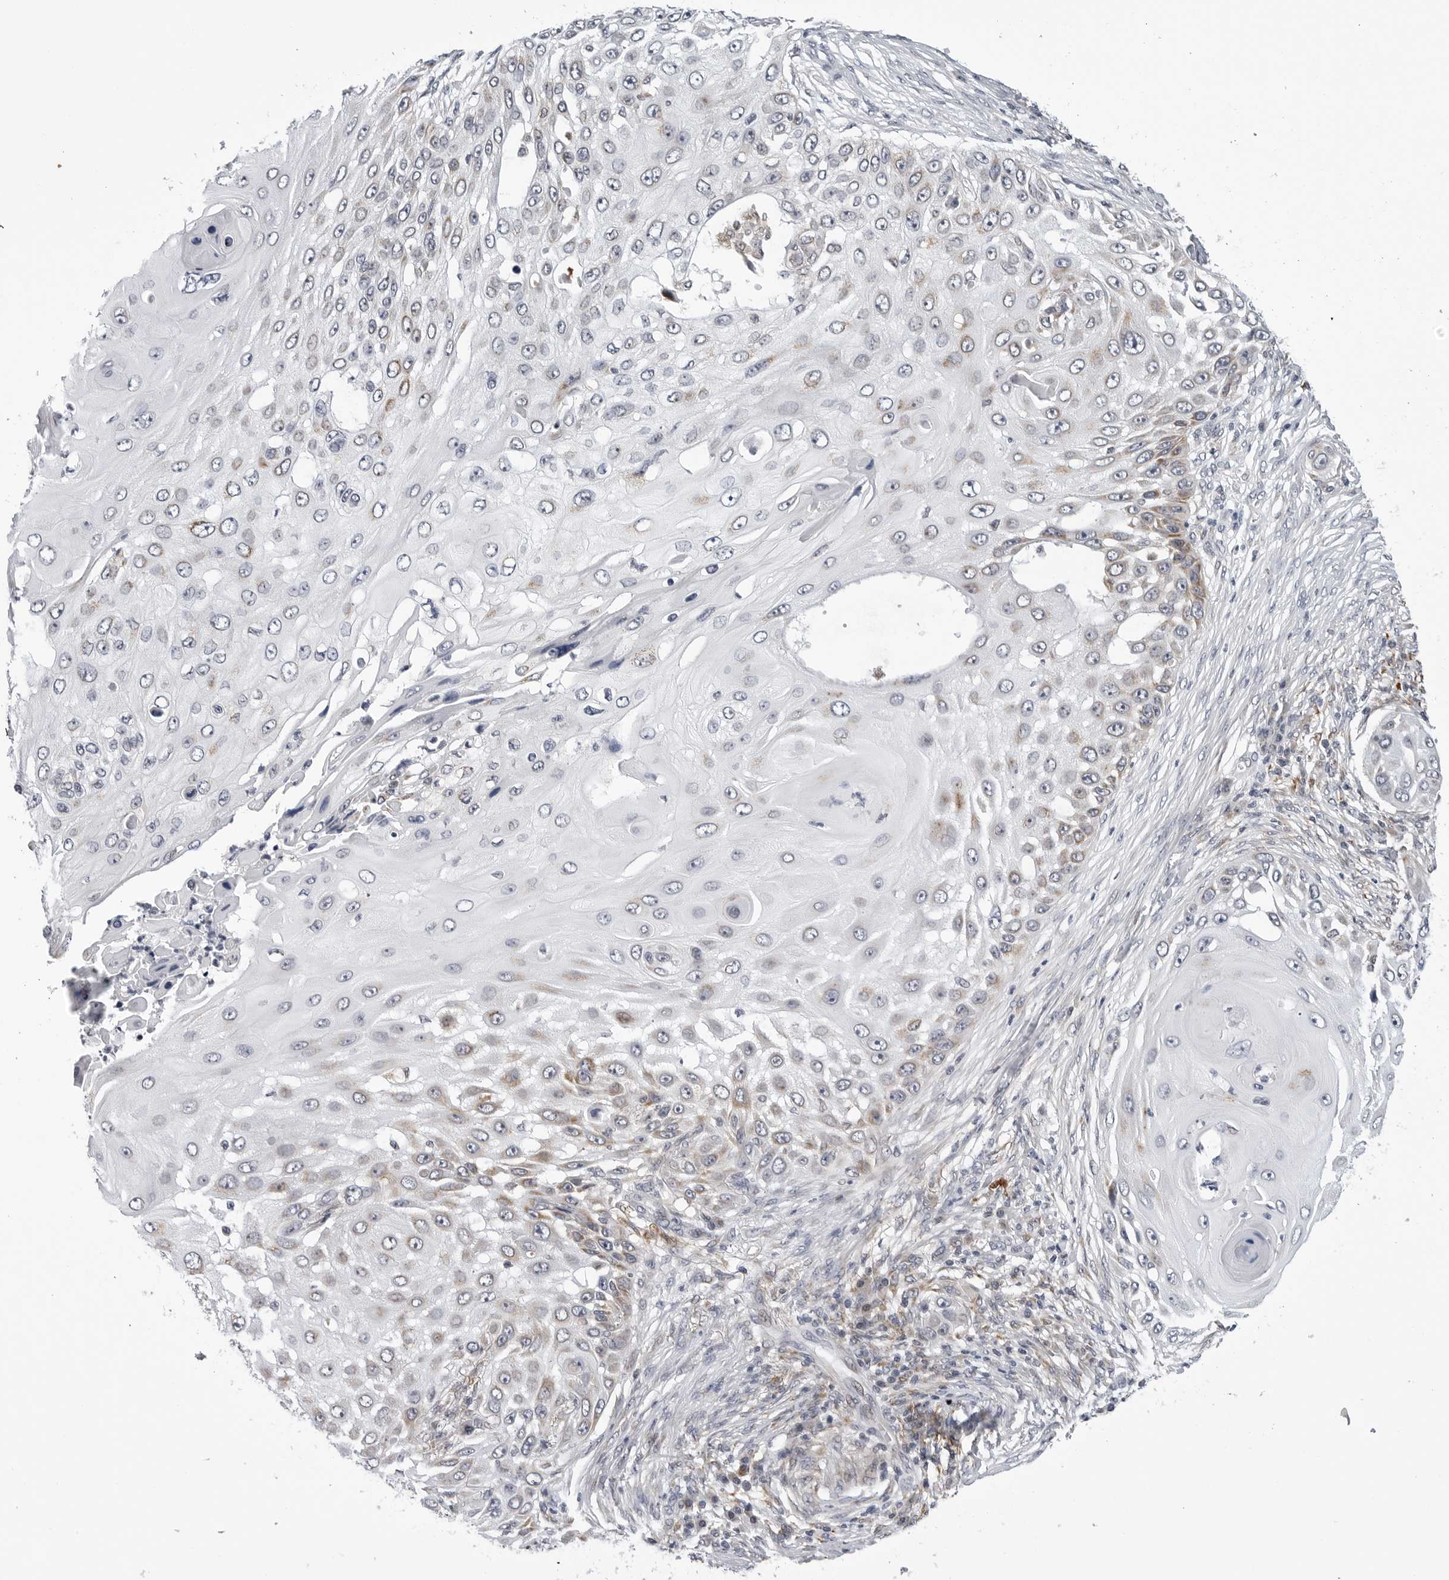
{"staining": {"intensity": "moderate", "quantity": "<25%", "location": "cytoplasmic/membranous"}, "tissue": "skin cancer", "cell_type": "Tumor cells", "image_type": "cancer", "snomed": [{"axis": "morphology", "description": "Squamous cell carcinoma, NOS"}, {"axis": "topography", "description": "Skin"}], "caption": "IHC micrograph of human skin cancer stained for a protein (brown), which reveals low levels of moderate cytoplasmic/membranous staining in about <25% of tumor cells.", "gene": "CDK20", "patient": {"sex": "female", "age": 44}}